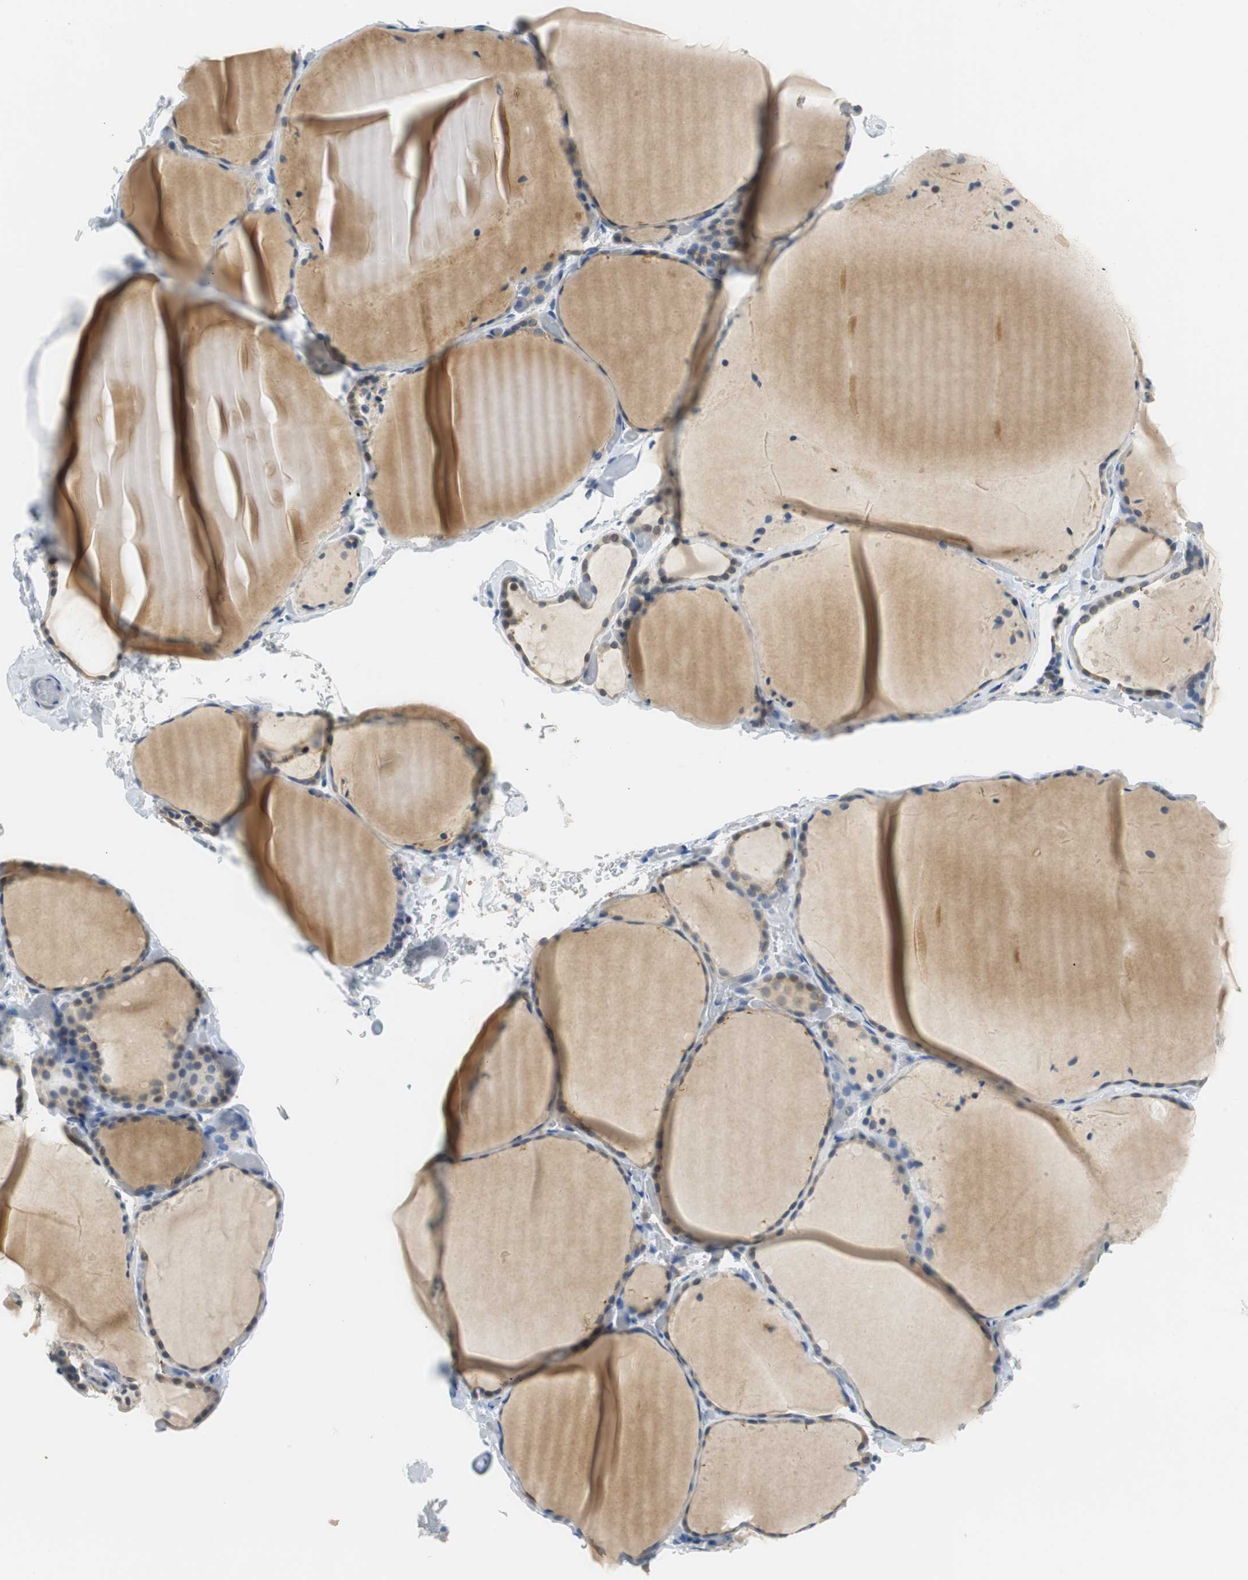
{"staining": {"intensity": "weak", "quantity": ">75%", "location": "cytoplasmic/membranous"}, "tissue": "thyroid gland", "cell_type": "Glandular cells", "image_type": "normal", "snomed": [{"axis": "morphology", "description": "Normal tissue, NOS"}, {"axis": "topography", "description": "Thyroid gland"}], "caption": "This micrograph exhibits benign thyroid gland stained with immunohistochemistry to label a protein in brown. The cytoplasmic/membranous of glandular cells show weak positivity for the protein. Nuclei are counter-stained blue.", "gene": "CPA3", "patient": {"sex": "female", "age": 22}}